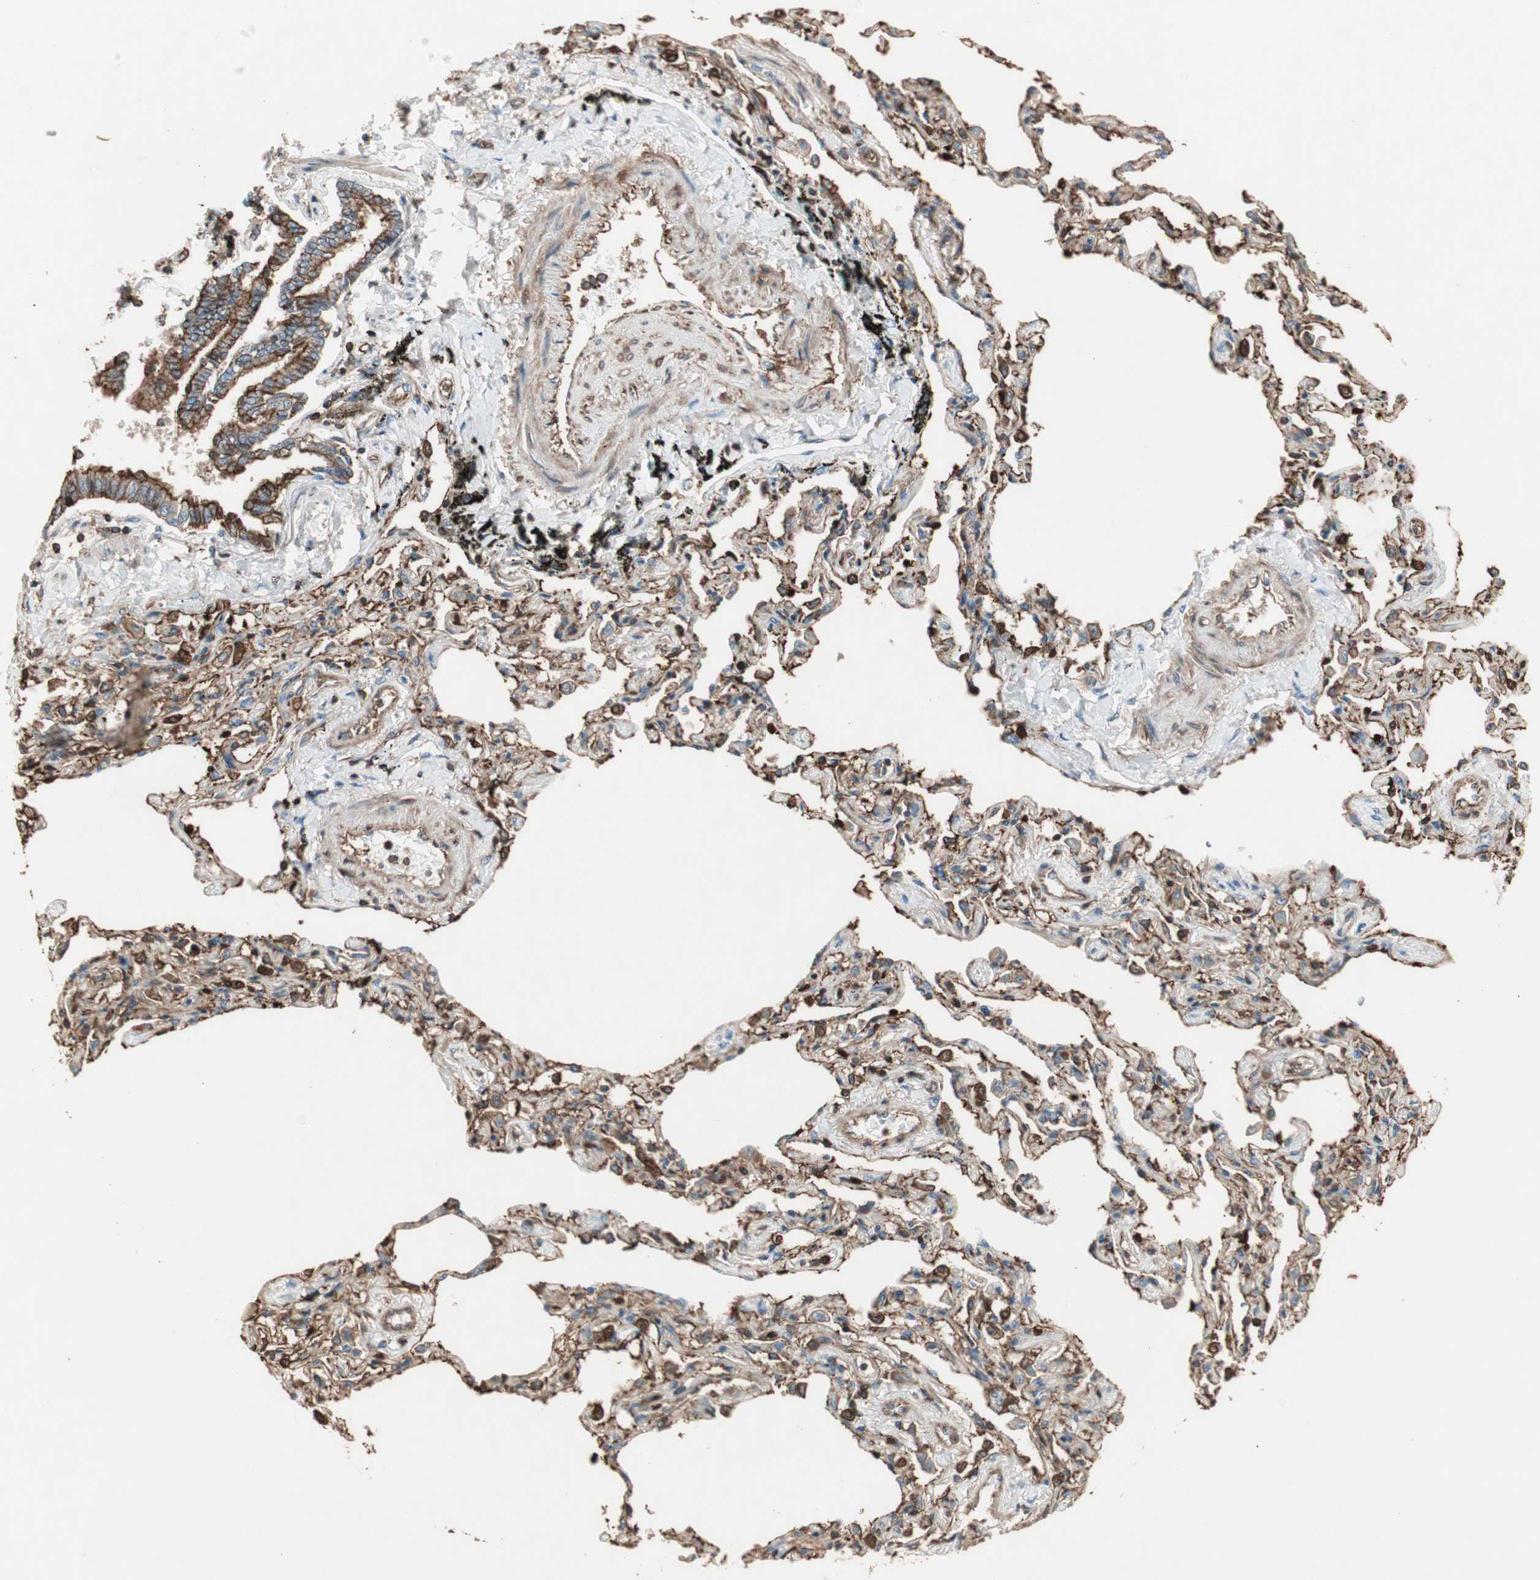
{"staining": {"intensity": "strong", "quantity": ">75%", "location": "cytoplasmic/membranous"}, "tissue": "bronchus", "cell_type": "Respiratory epithelial cells", "image_type": "normal", "snomed": [{"axis": "morphology", "description": "Normal tissue, NOS"}, {"axis": "topography", "description": "Lung"}], "caption": "A photomicrograph of bronchus stained for a protein reveals strong cytoplasmic/membranous brown staining in respiratory epithelial cells.", "gene": "TCP11L1", "patient": {"sex": "male", "age": 64}}